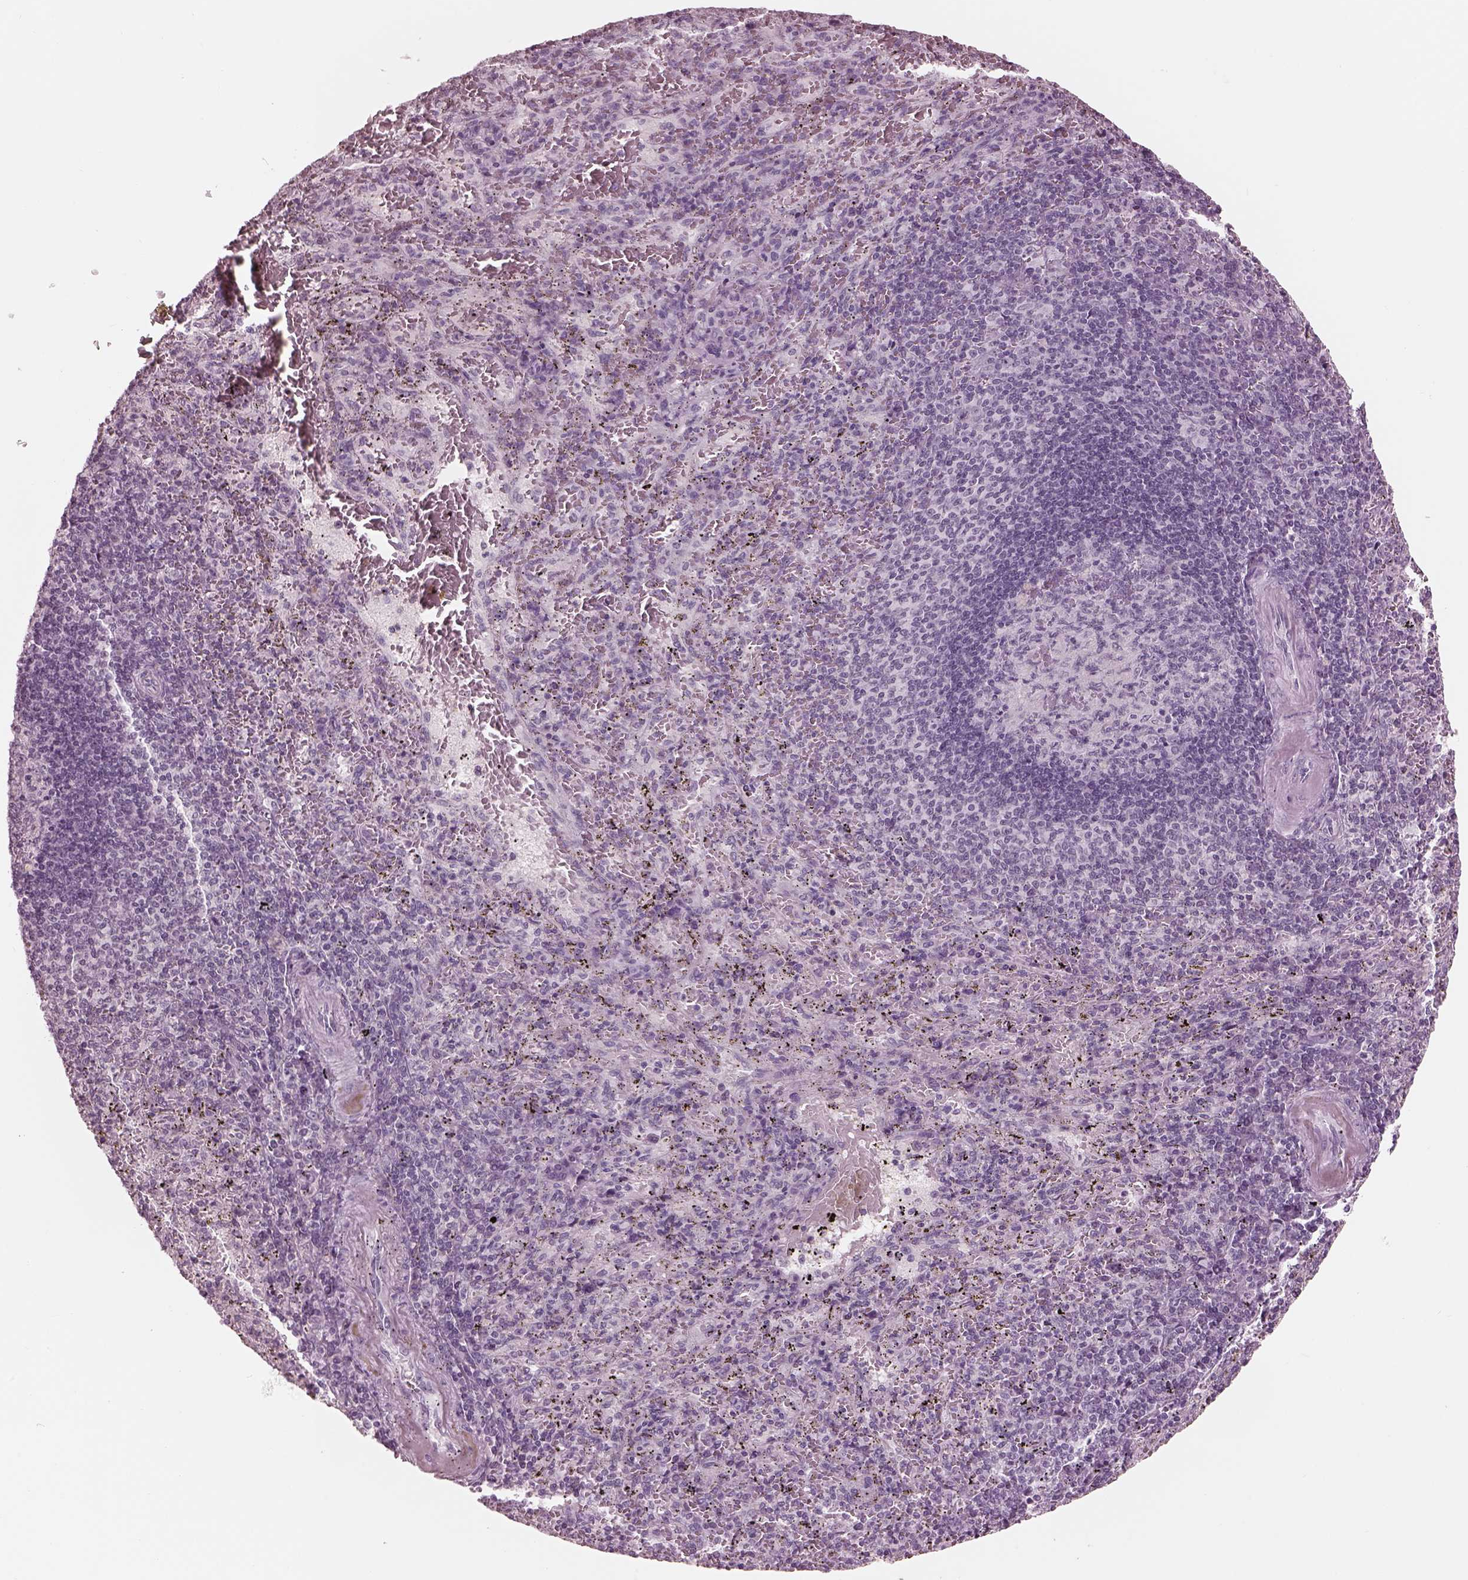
{"staining": {"intensity": "negative", "quantity": "none", "location": "none"}, "tissue": "spleen", "cell_type": "Cells in red pulp", "image_type": "normal", "snomed": [{"axis": "morphology", "description": "Normal tissue, NOS"}, {"axis": "topography", "description": "Spleen"}], "caption": "This is a photomicrograph of immunohistochemistry staining of benign spleen, which shows no expression in cells in red pulp. The staining is performed using DAB brown chromogen with nuclei counter-stained in using hematoxylin.", "gene": "GARIN4", "patient": {"sex": "male", "age": 57}}